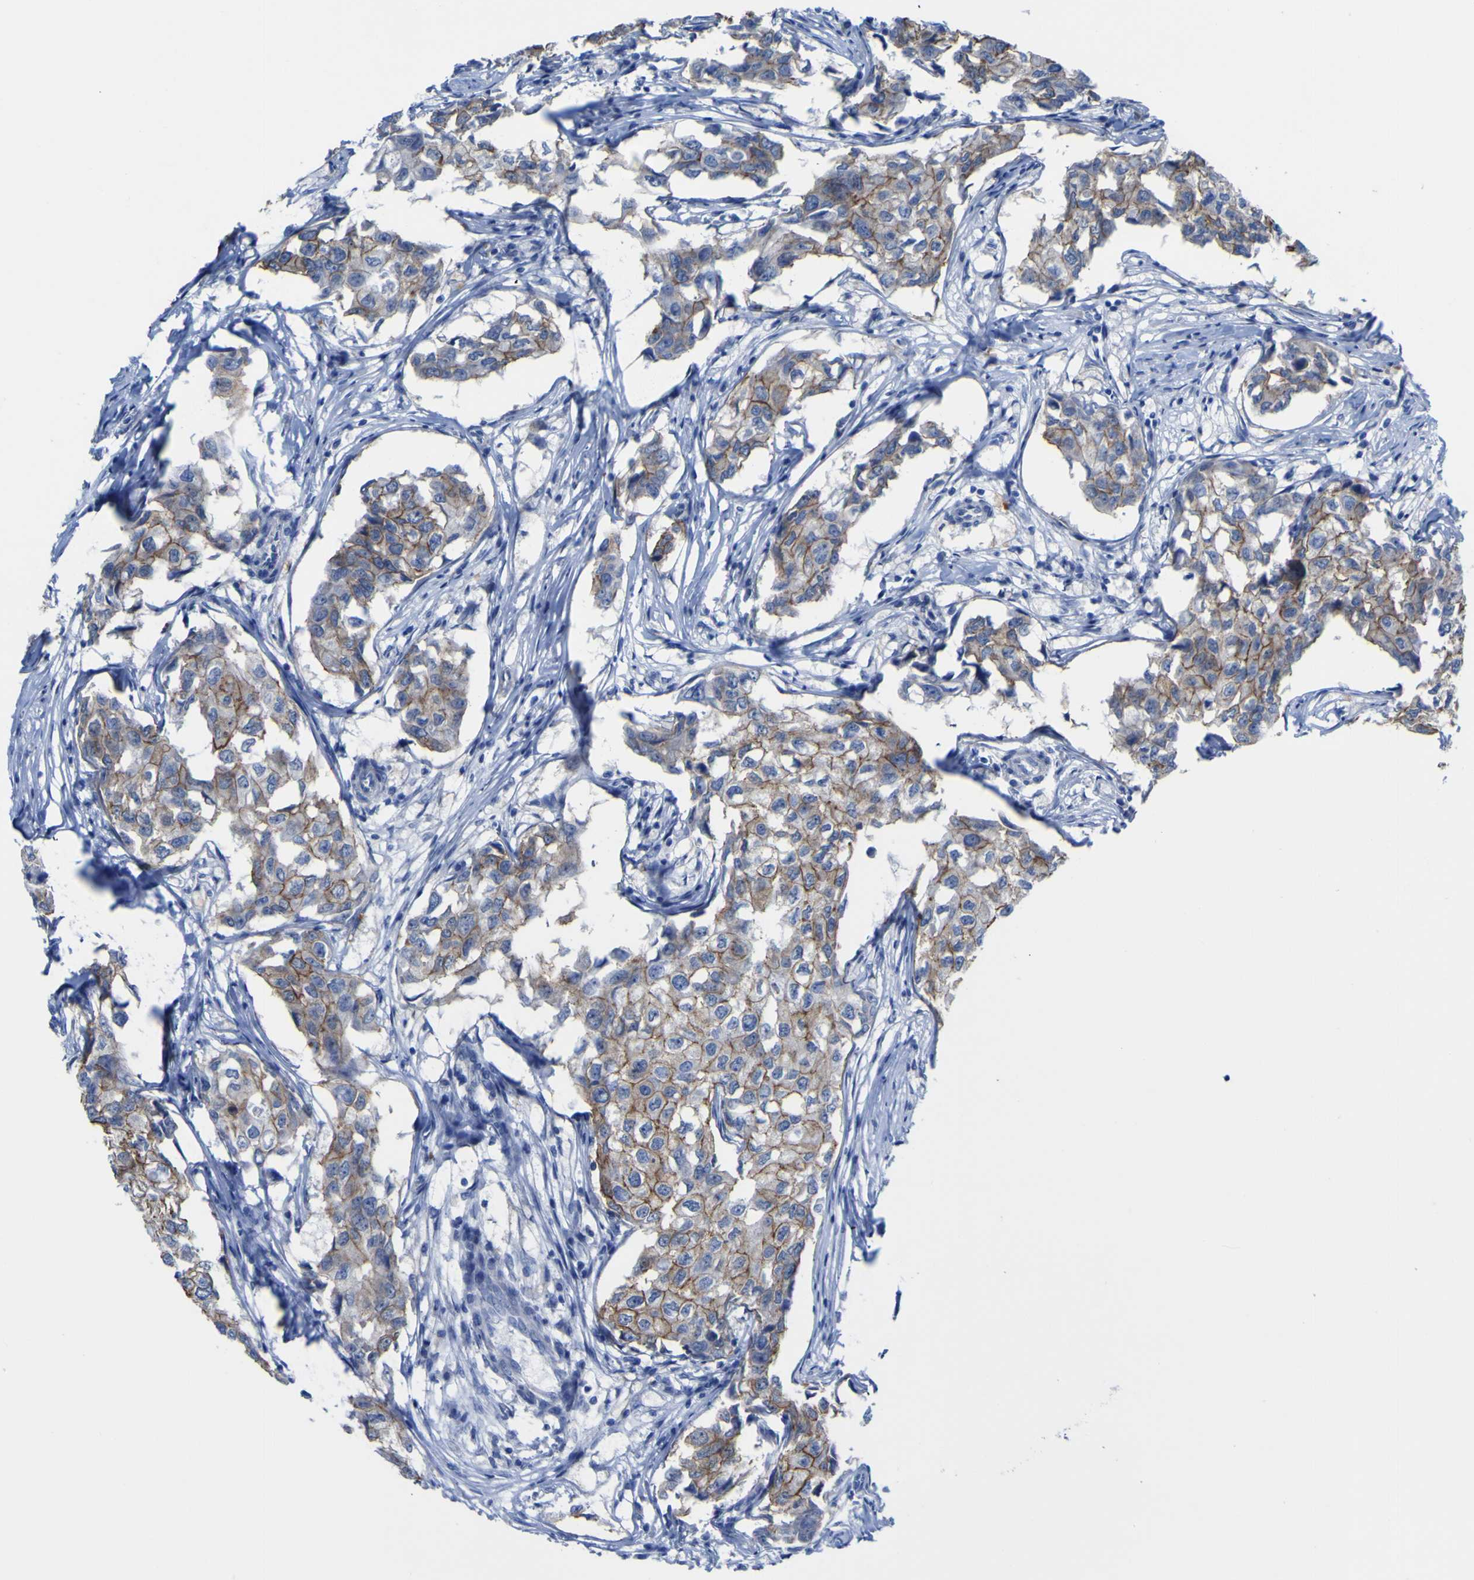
{"staining": {"intensity": "moderate", "quantity": ">75%", "location": "cytoplasmic/membranous"}, "tissue": "breast cancer", "cell_type": "Tumor cells", "image_type": "cancer", "snomed": [{"axis": "morphology", "description": "Duct carcinoma"}, {"axis": "topography", "description": "Breast"}], "caption": "Immunohistochemical staining of human invasive ductal carcinoma (breast) displays moderate cytoplasmic/membranous protein staining in approximately >75% of tumor cells. (Stains: DAB in brown, nuclei in blue, Microscopy: brightfield microscopy at high magnification).", "gene": "GCM1", "patient": {"sex": "female", "age": 27}}